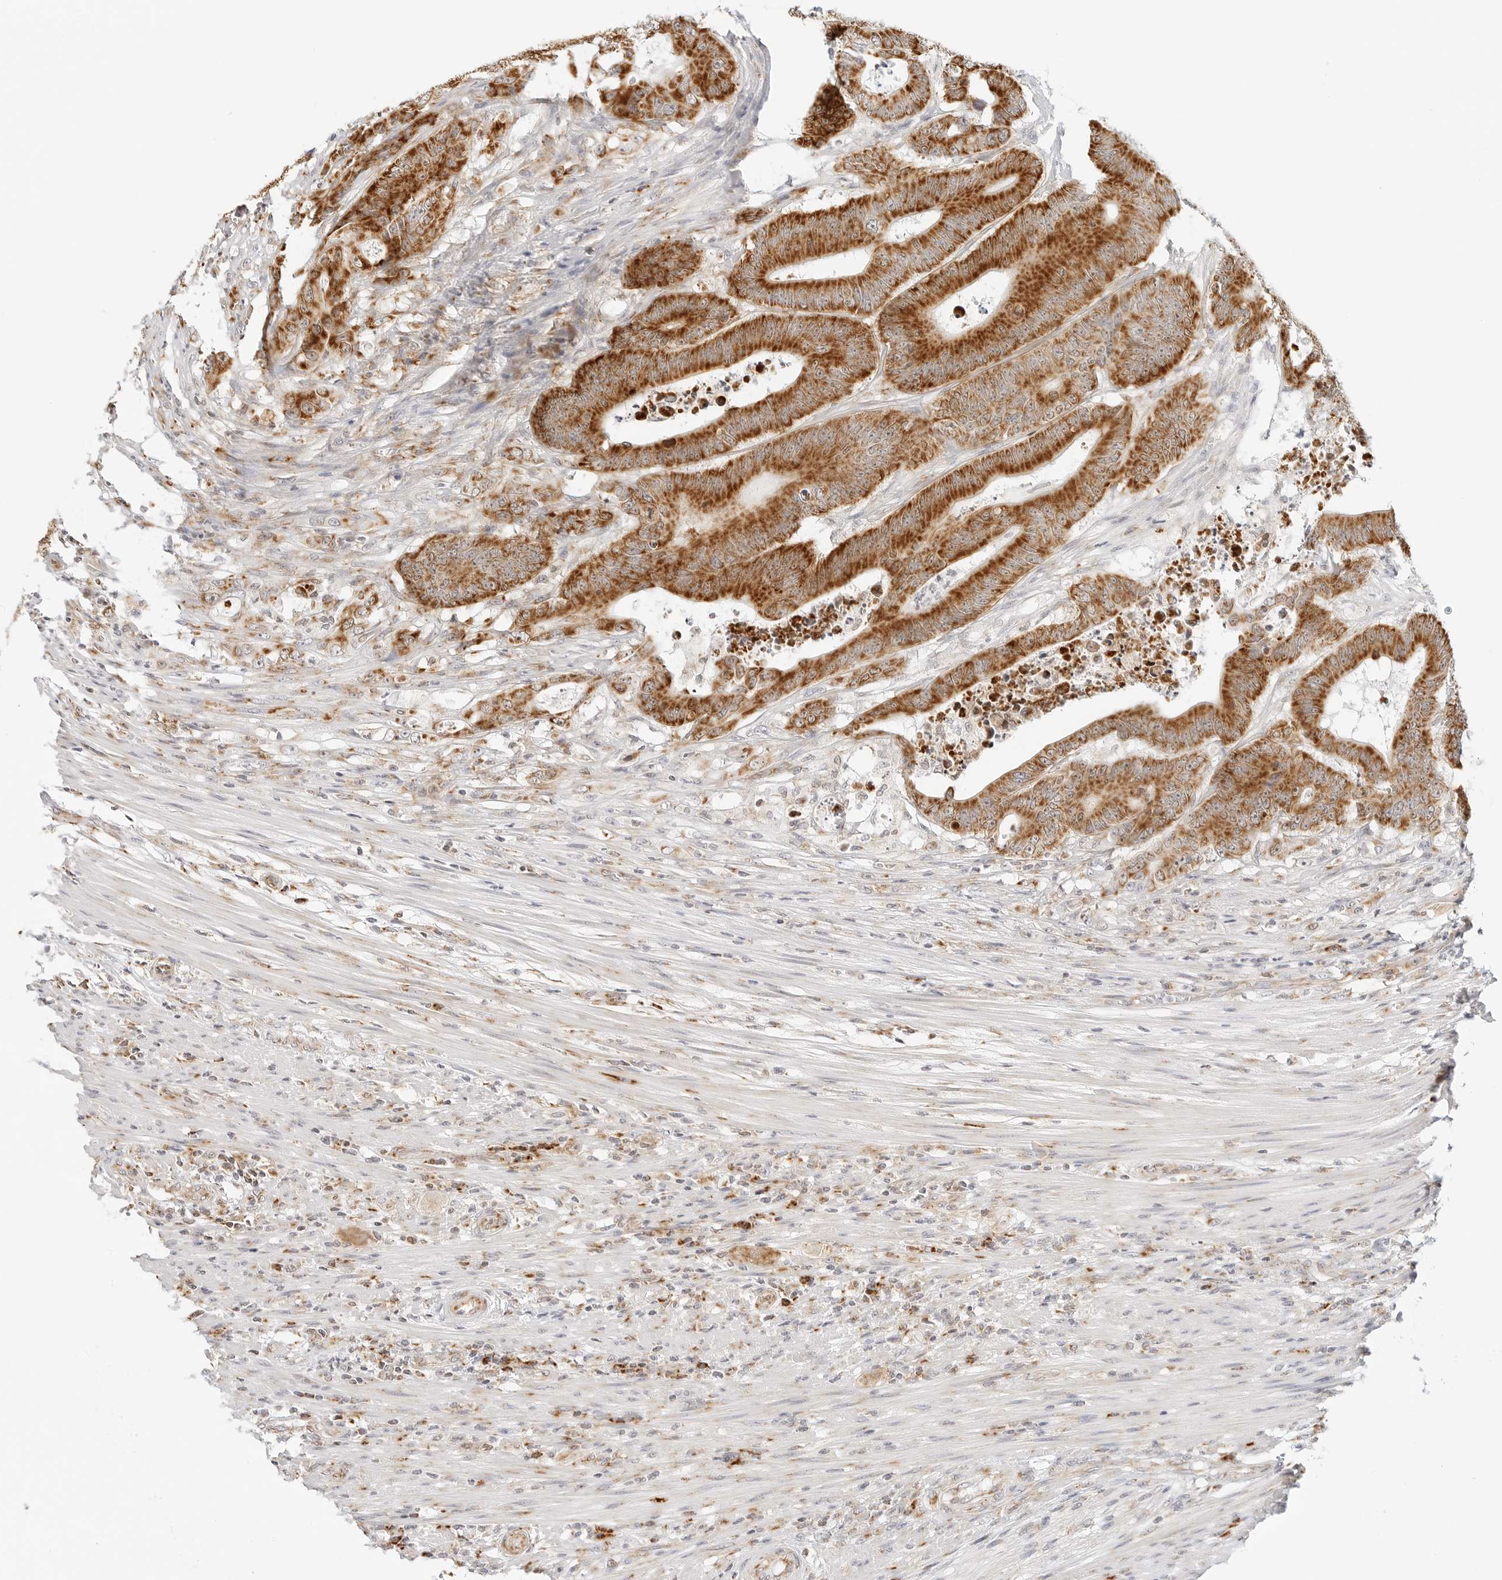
{"staining": {"intensity": "strong", "quantity": ">75%", "location": "cytoplasmic/membranous"}, "tissue": "colorectal cancer", "cell_type": "Tumor cells", "image_type": "cancer", "snomed": [{"axis": "morphology", "description": "Adenocarcinoma, NOS"}, {"axis": "topography", "description": "Colon"}], "caption": "Immunohistochemistry histopathology image of neoplastic tissue: human colorectal cancer stained using immunohistochemistry exhibits high levels of strong protein expression localized specifically in the cytoplasmic/membranous of tumor cells, appearing as a cytoplasmic/membranous brown color.", "gene": "FH", "patient": {"sex": "male", "age": 83}}